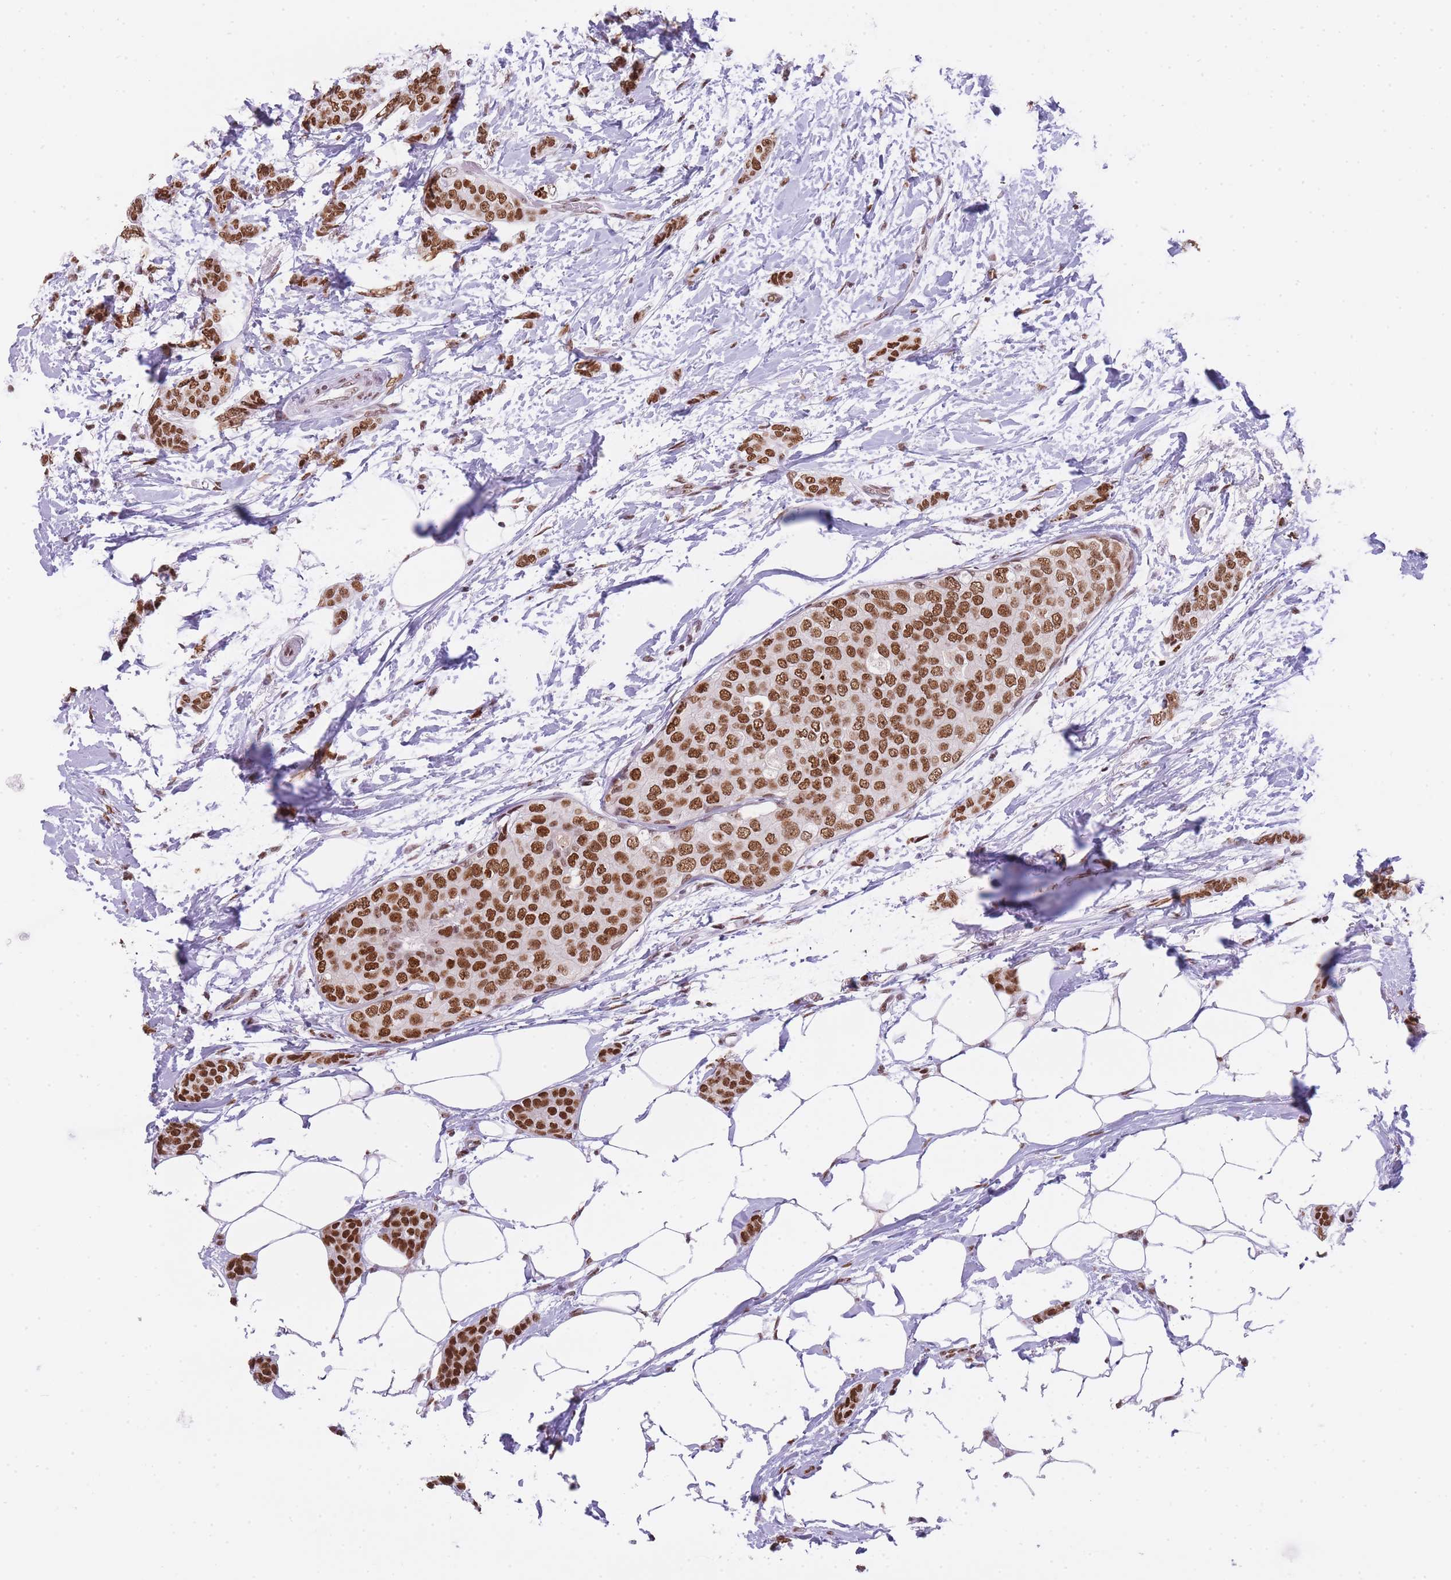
{"staining": {"intensity": "moderate", "quantity": ">75%", "location": "nuclear"}, "tissue": "breast cancer", "cell_type": "Tumor cells", "image_type": "cancer", "snomed": [{"axis": "morphology", "description": "Duct carcinoma"}, {"axis": "topography", "description": "Breast"}], "caption": "Moderate nuclear positivity for a protein is present in about >75% of tumor cells of breast cancer (invasive ductal carcinoma) using IHC.", "gene": "EVC2", "patient": {"sex": "female", "age": 72}}